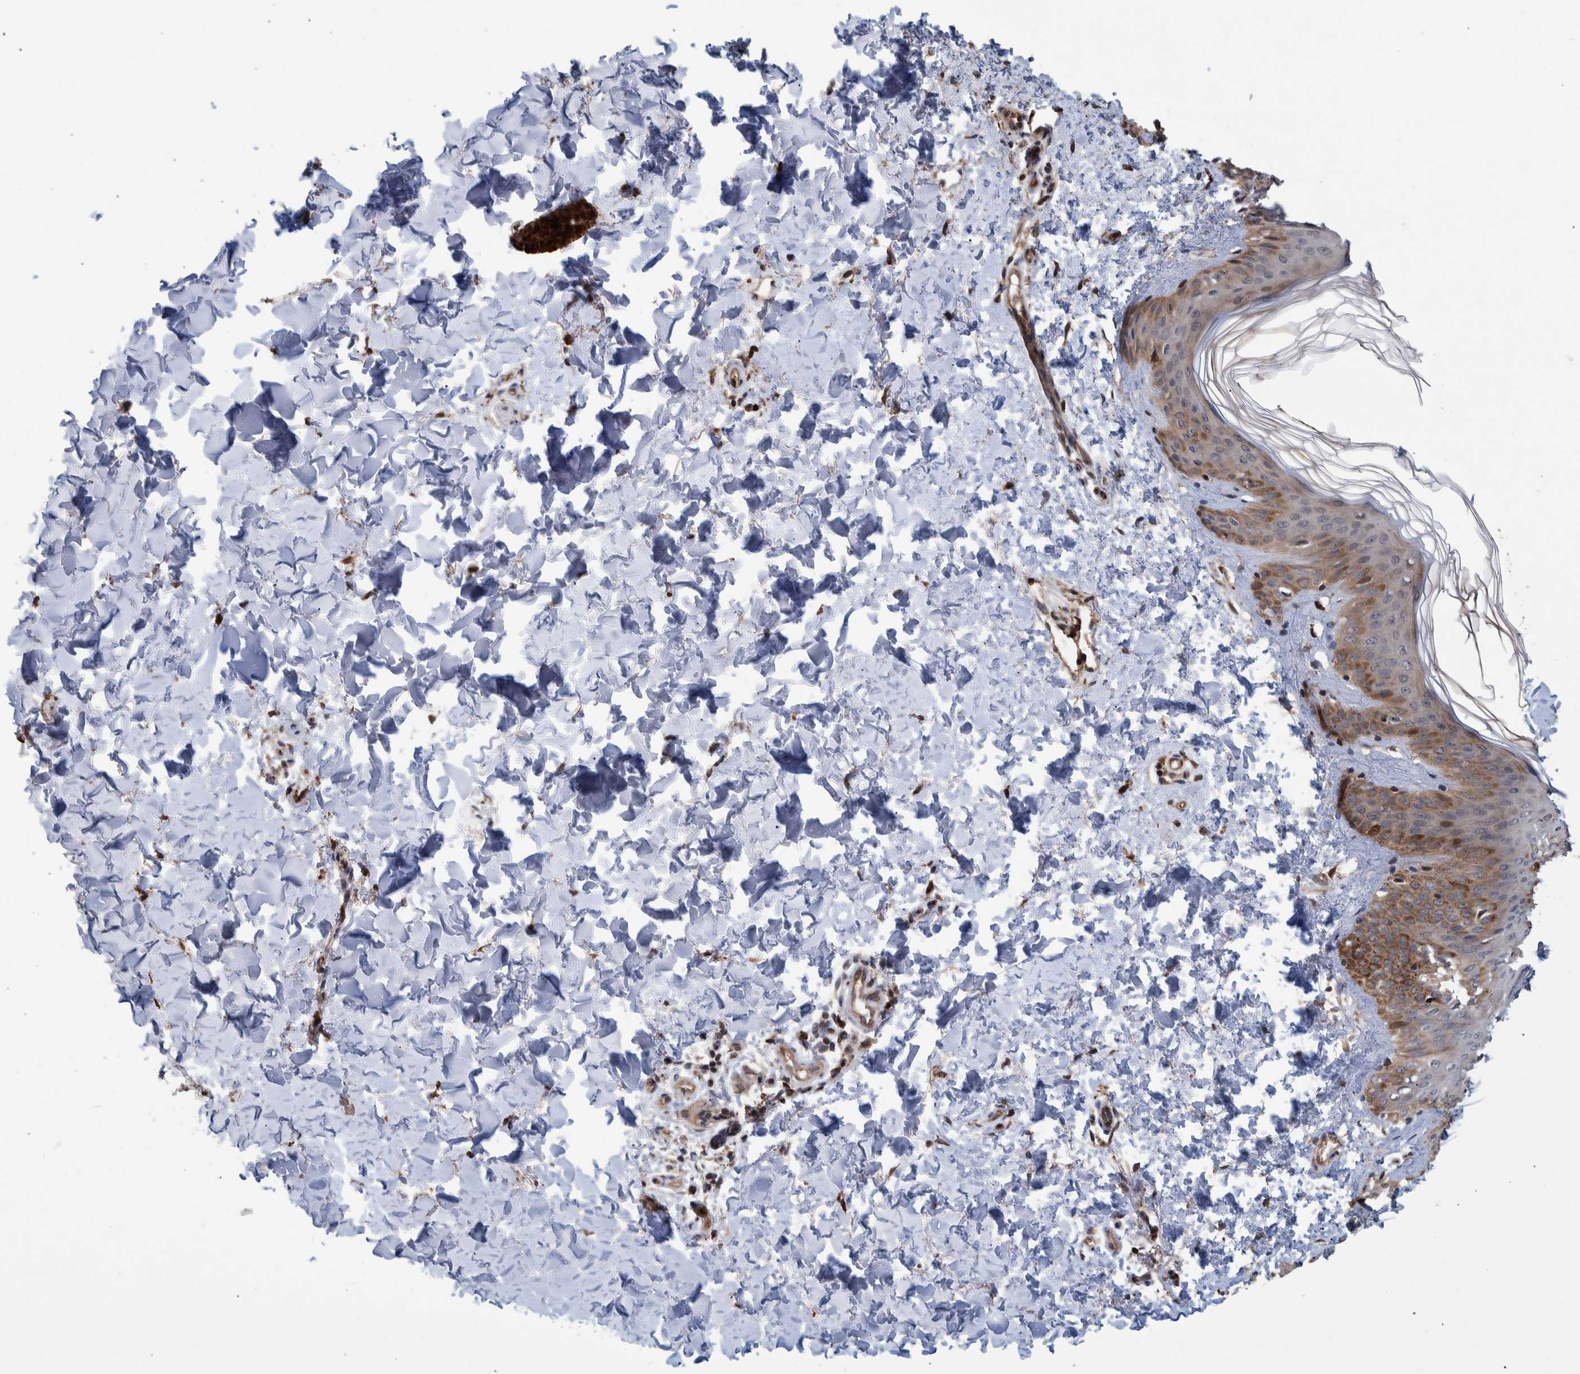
{"staining": {"intensity": "moderate", "quantity": ">75%", "location": "nuclear"}, "tissue": "skin", "cell_type": "Fibroblasts", "image_type": "normal", "snomed": [{"axis": "morphology", "description": "Normal tissue, NOS"}, {"axis": "morphology", "description": "Neoplasm, benign, NOS"}, {"axis": "topography", "description": "Skin"}, {"axis": "topography", "description": "Soft tissue"}], "caption": "Protein staining of normal skin displays moderate nuclear expression in about >75% of fibroblasts.", "gene": "B3GNTL1", "patient": {"sex": "male", "age": 26}}